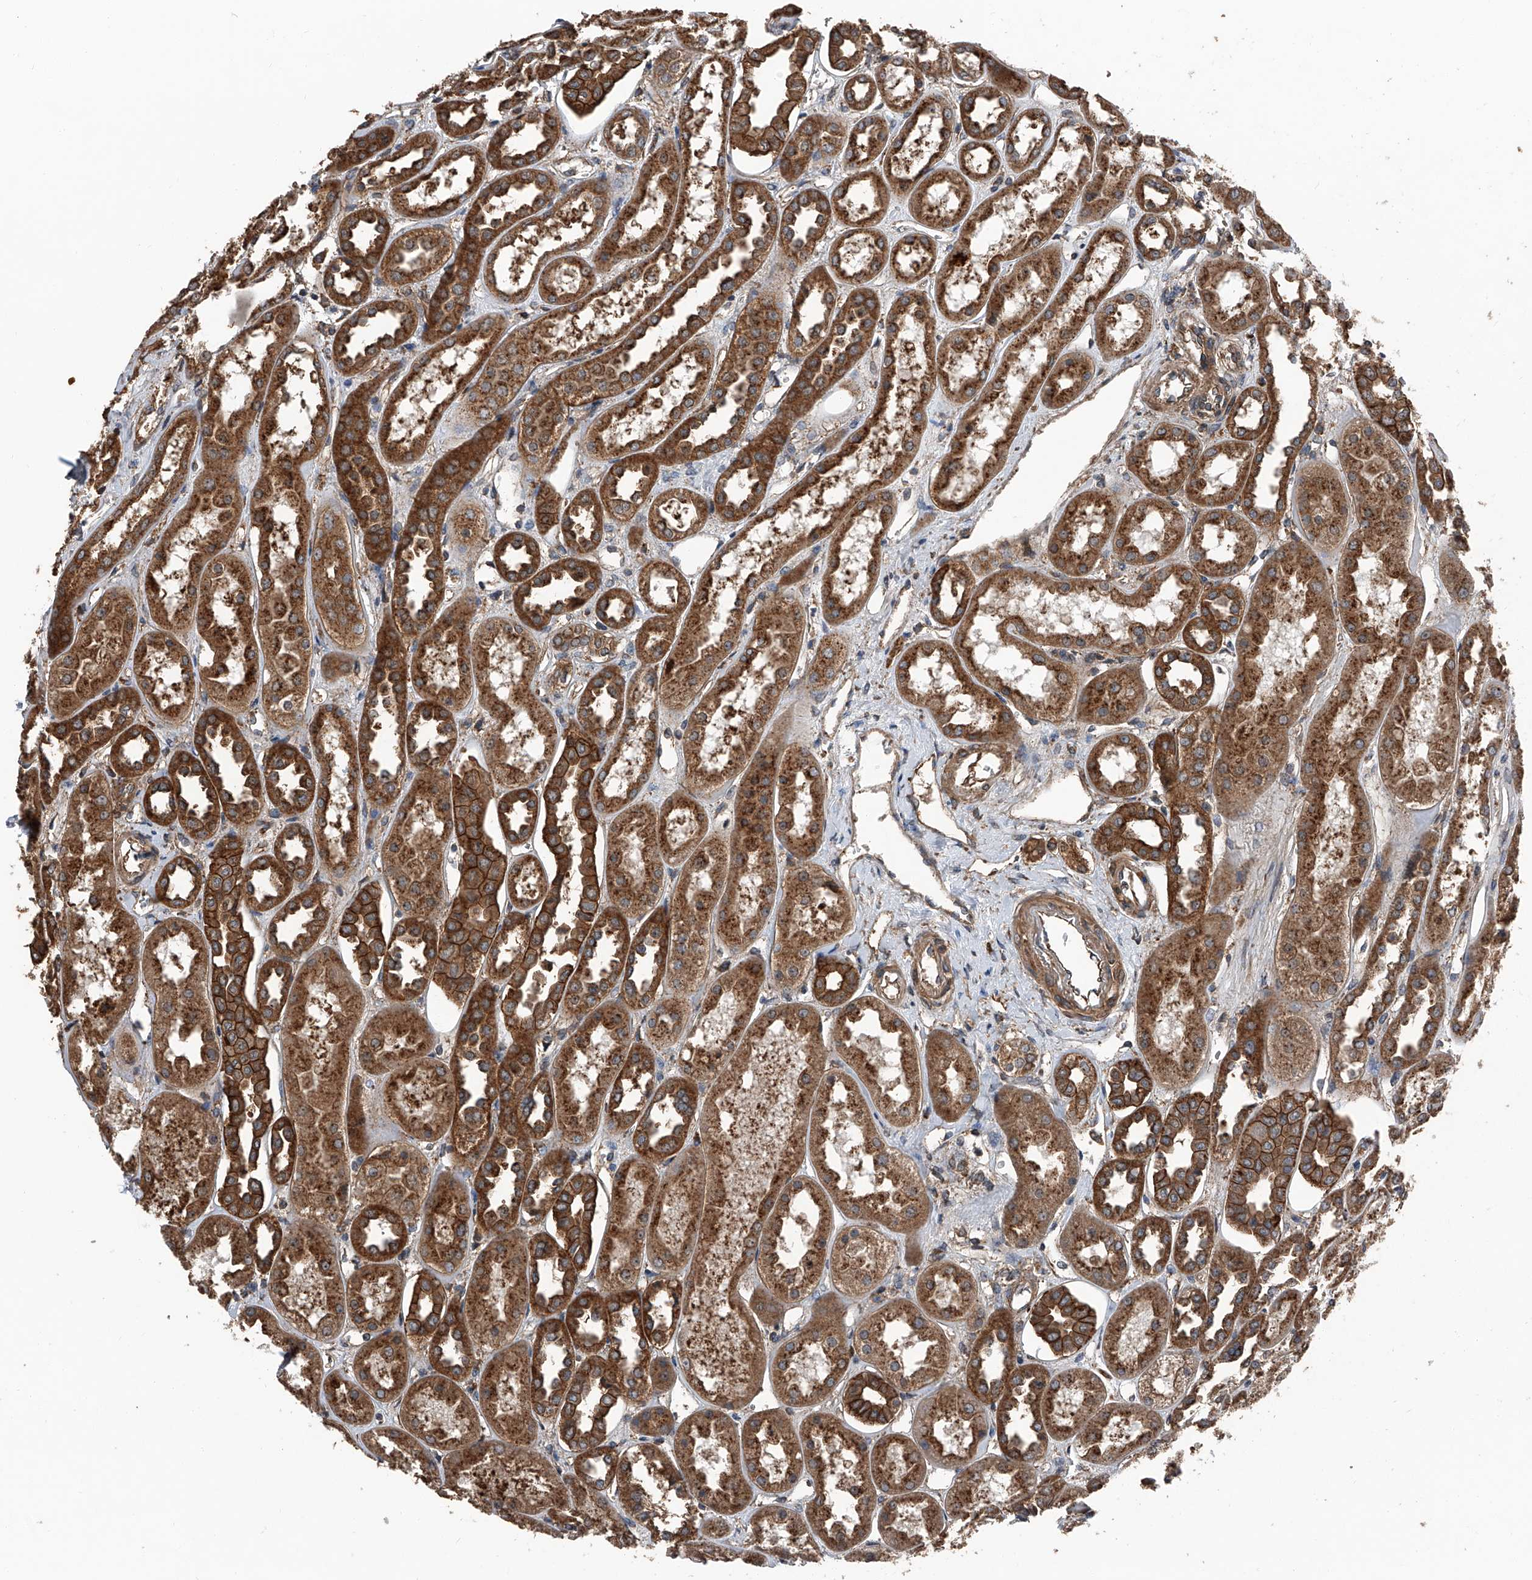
{"staining": {"intensity": "moderate", "quantity": ">75%", "location": "cytoplasmic/membranous"}, "tissue": "kidney", "cell_type": "Cells in glomeruli", "image_type": "normal", "snomed": [{"axis": "morphology", "description": "Normal tissue, NOS"}, {"axis": "topography", "description": "Kidney"}], "caption": "Immunohistochemistry (IHC) micrograph of normal human kidney stained for a protein (brown), which shows medium levels of moderate cytoplasmic/membranous staining in about >75% of cells in glomeruli.", "gene": "KCNJ2", "patient": {"sex": "male", "age": 70}}